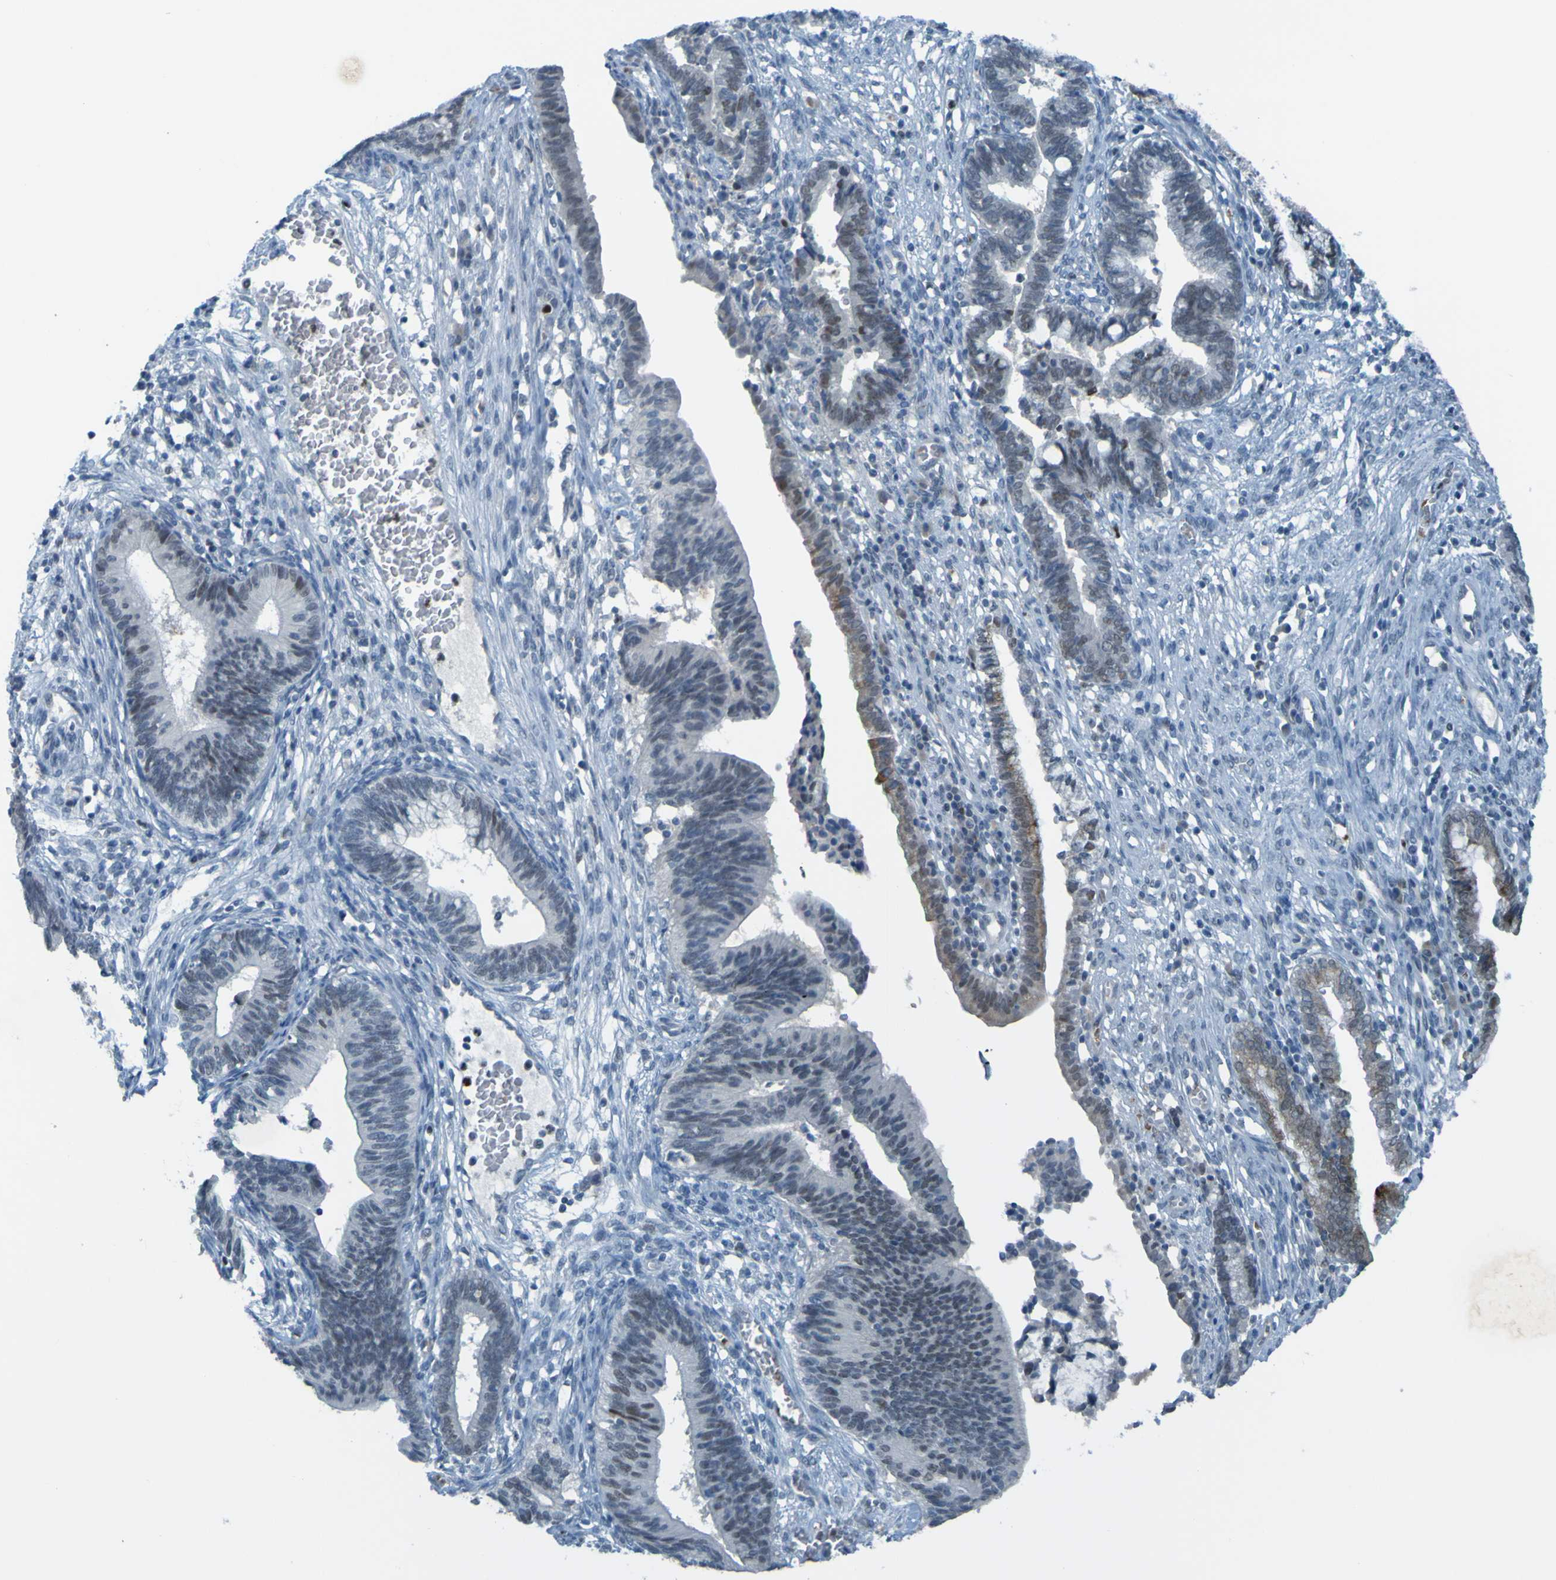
{"staining": {"intensity": "negative", "quantity": "none", "location": "none"}, "tissue": "cervical cancer", "cell_type": "Tumor cells", "image_type": "cancer", "snomed": [{"axis": "morphology", "description": "Adenocarcinoma, NOS"}, {"axis": "topography", "description": "Cervix"}], "caption": "Tumor cells show no significant staining in adenocarcinoma (cervical). Brightfield microscopy of IHC stained with DAB (brown) and hematoxylin (blue), captured at high magnification.", "gene": "USP36", "patient": {"sex": "female", "age": 44}}